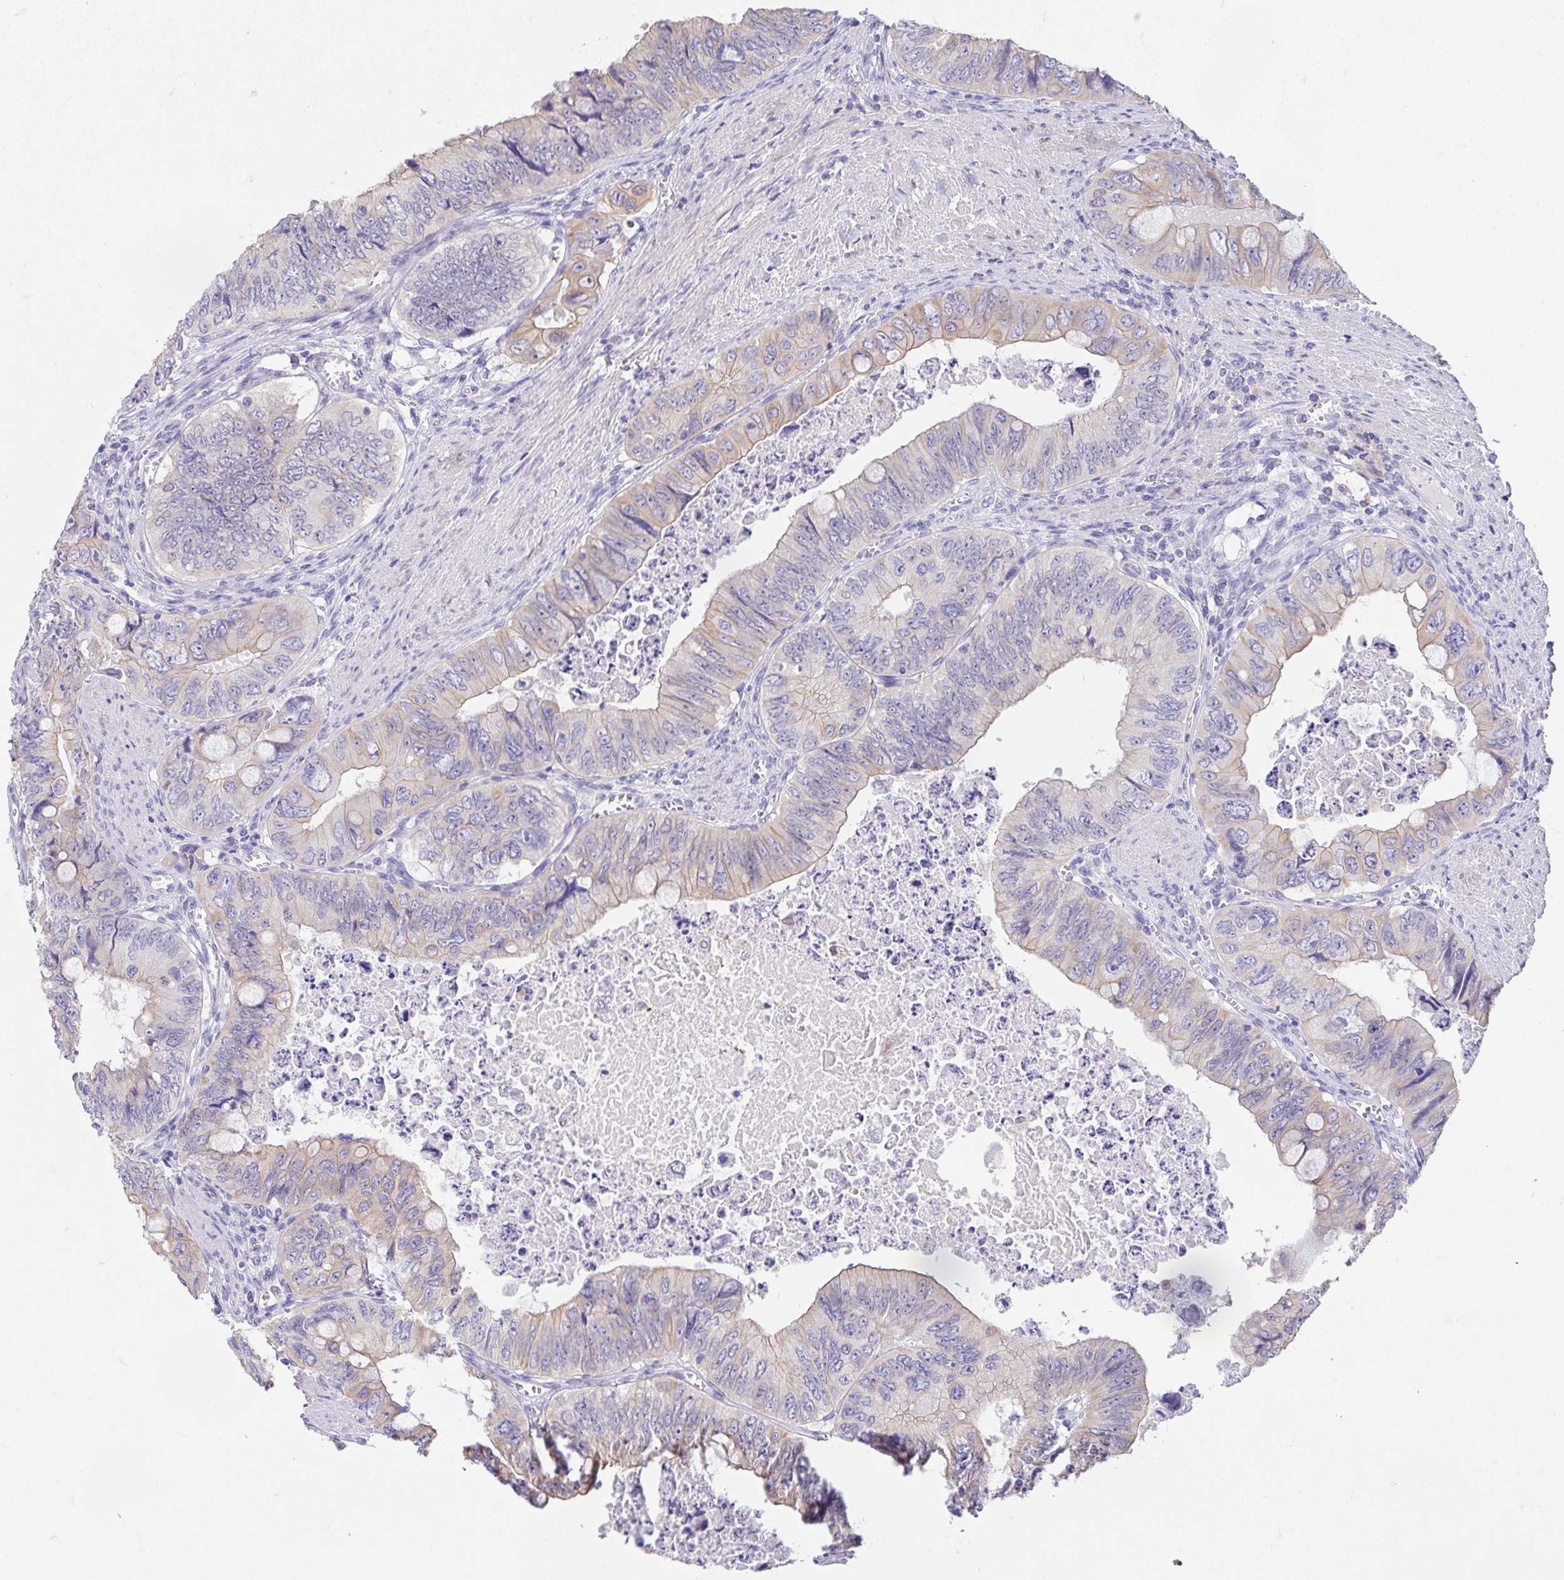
{"staining": {"intensity": "weak", "quantity": "<25%", "location": "cytoplasmic/membranous"}, "tissue": "colorectal cancer", "cell_type": "Tumor cells", "image_type": "cancer", "snomed": [{"axis": "morphology", "description": "Adenocarcinoma, NOS"}, {"axis": "topography", "description": "Colon"}], "caption": "Tumor cells are negative for protein expression in human adenocarcinoma (colorectal). (DAB IHC, high magnification).", "gene": "FABP3", "patient": {"sex": "female", "age": 84}}